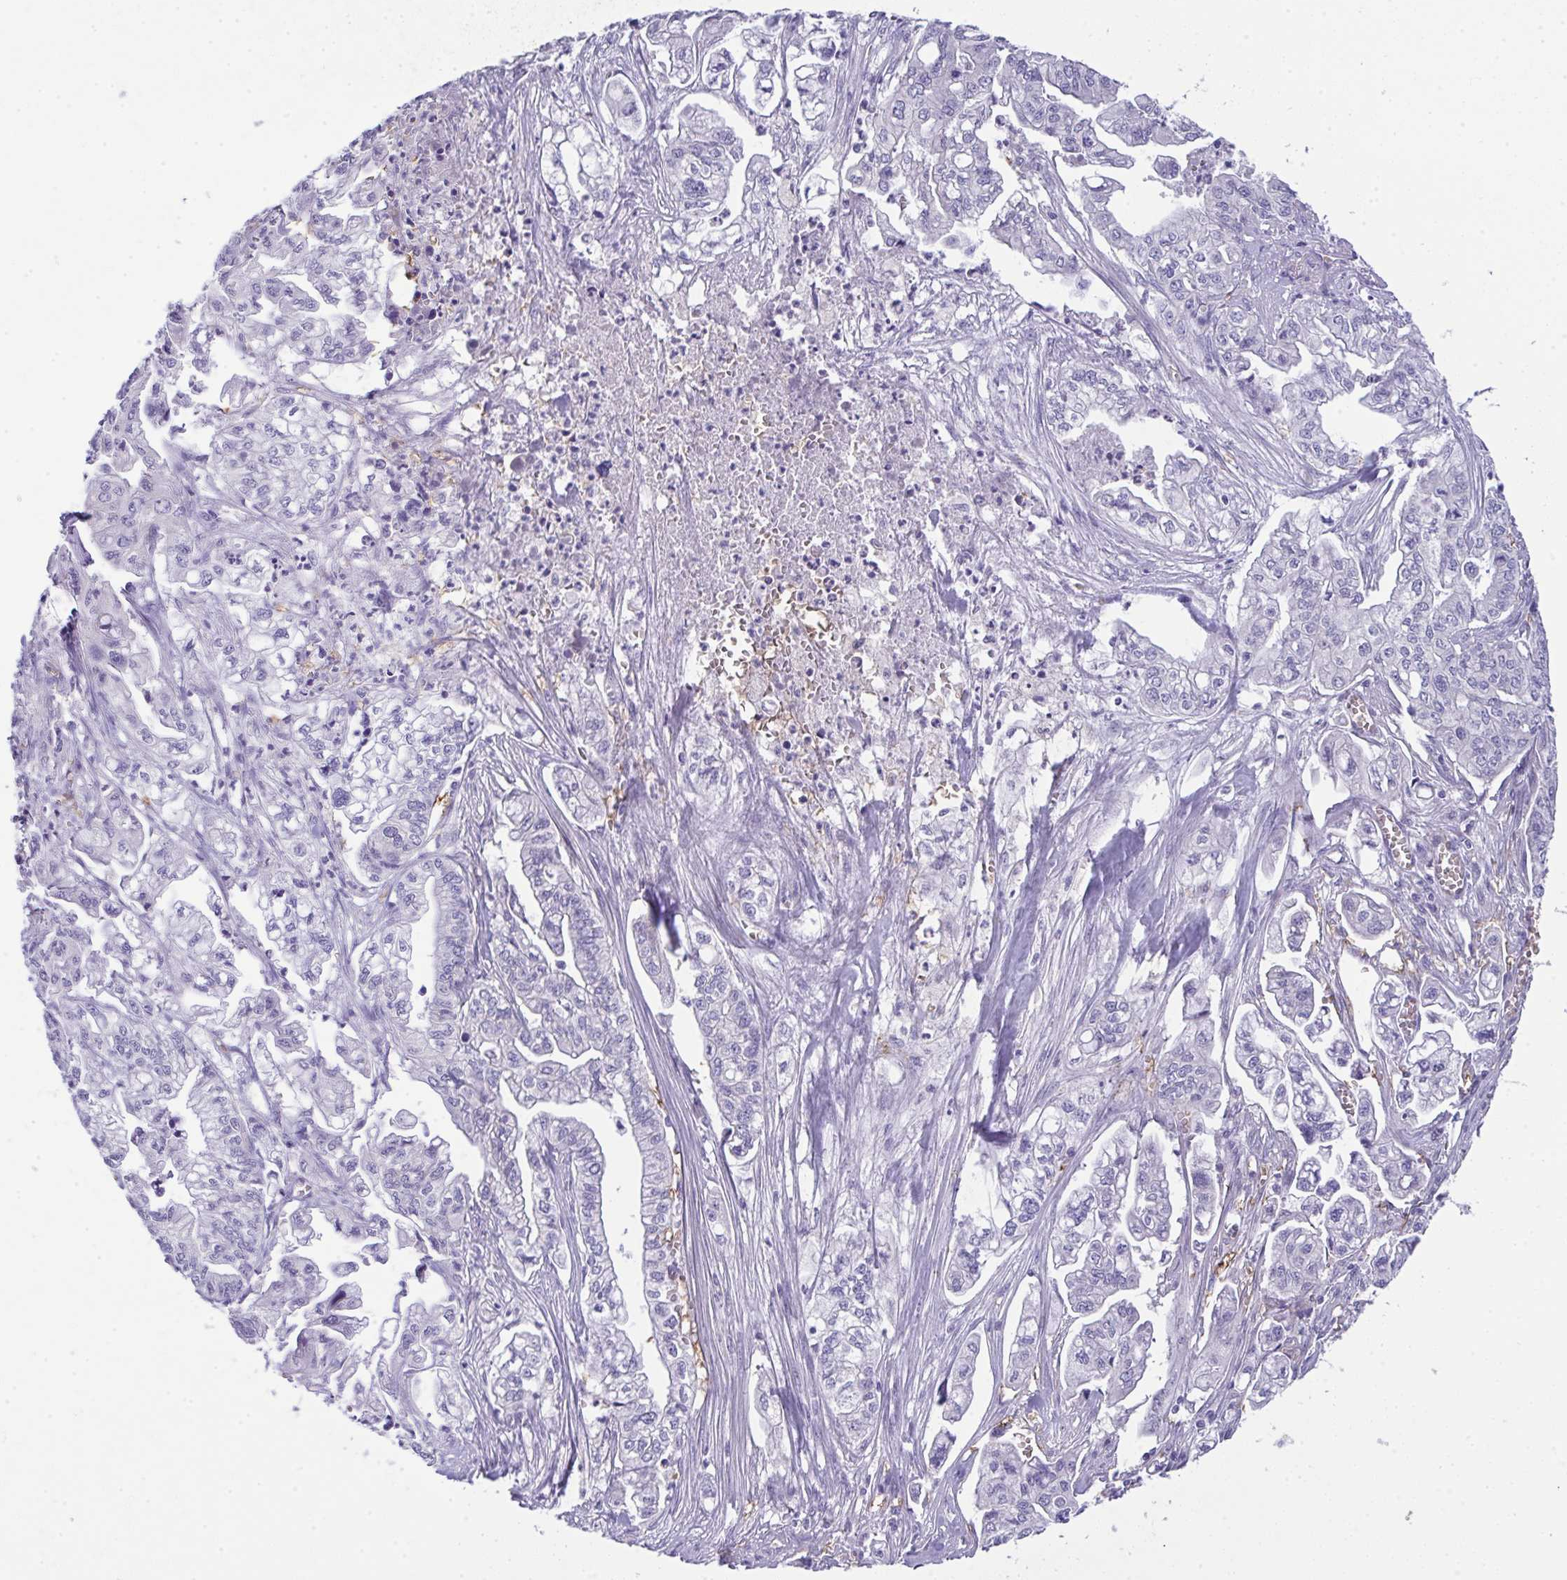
{"staining": {"intensity": "negative", "quantity": "none", "location": "none"}, "tissue": "pancreatic cancer", "cell_type": "Tumor cells", "image_type": "cancer", "snomed": [{"axis": "morphology", "description": "Adenocarcinoma, NOS"}, {"axis": "topography", "description": "Pancreas"}], "caption": "High power microscopy micrograph of an IHC image of pancreatic cancer, revealing no significant staining in tumor cells. The staining is performed using DAB (3,3'-diaminobenzidine) brown chromogen with nuclei counter-stained in using hematoxylin.", "gene": "SPTB", "patient": {"sex": "male", "age": 68}}